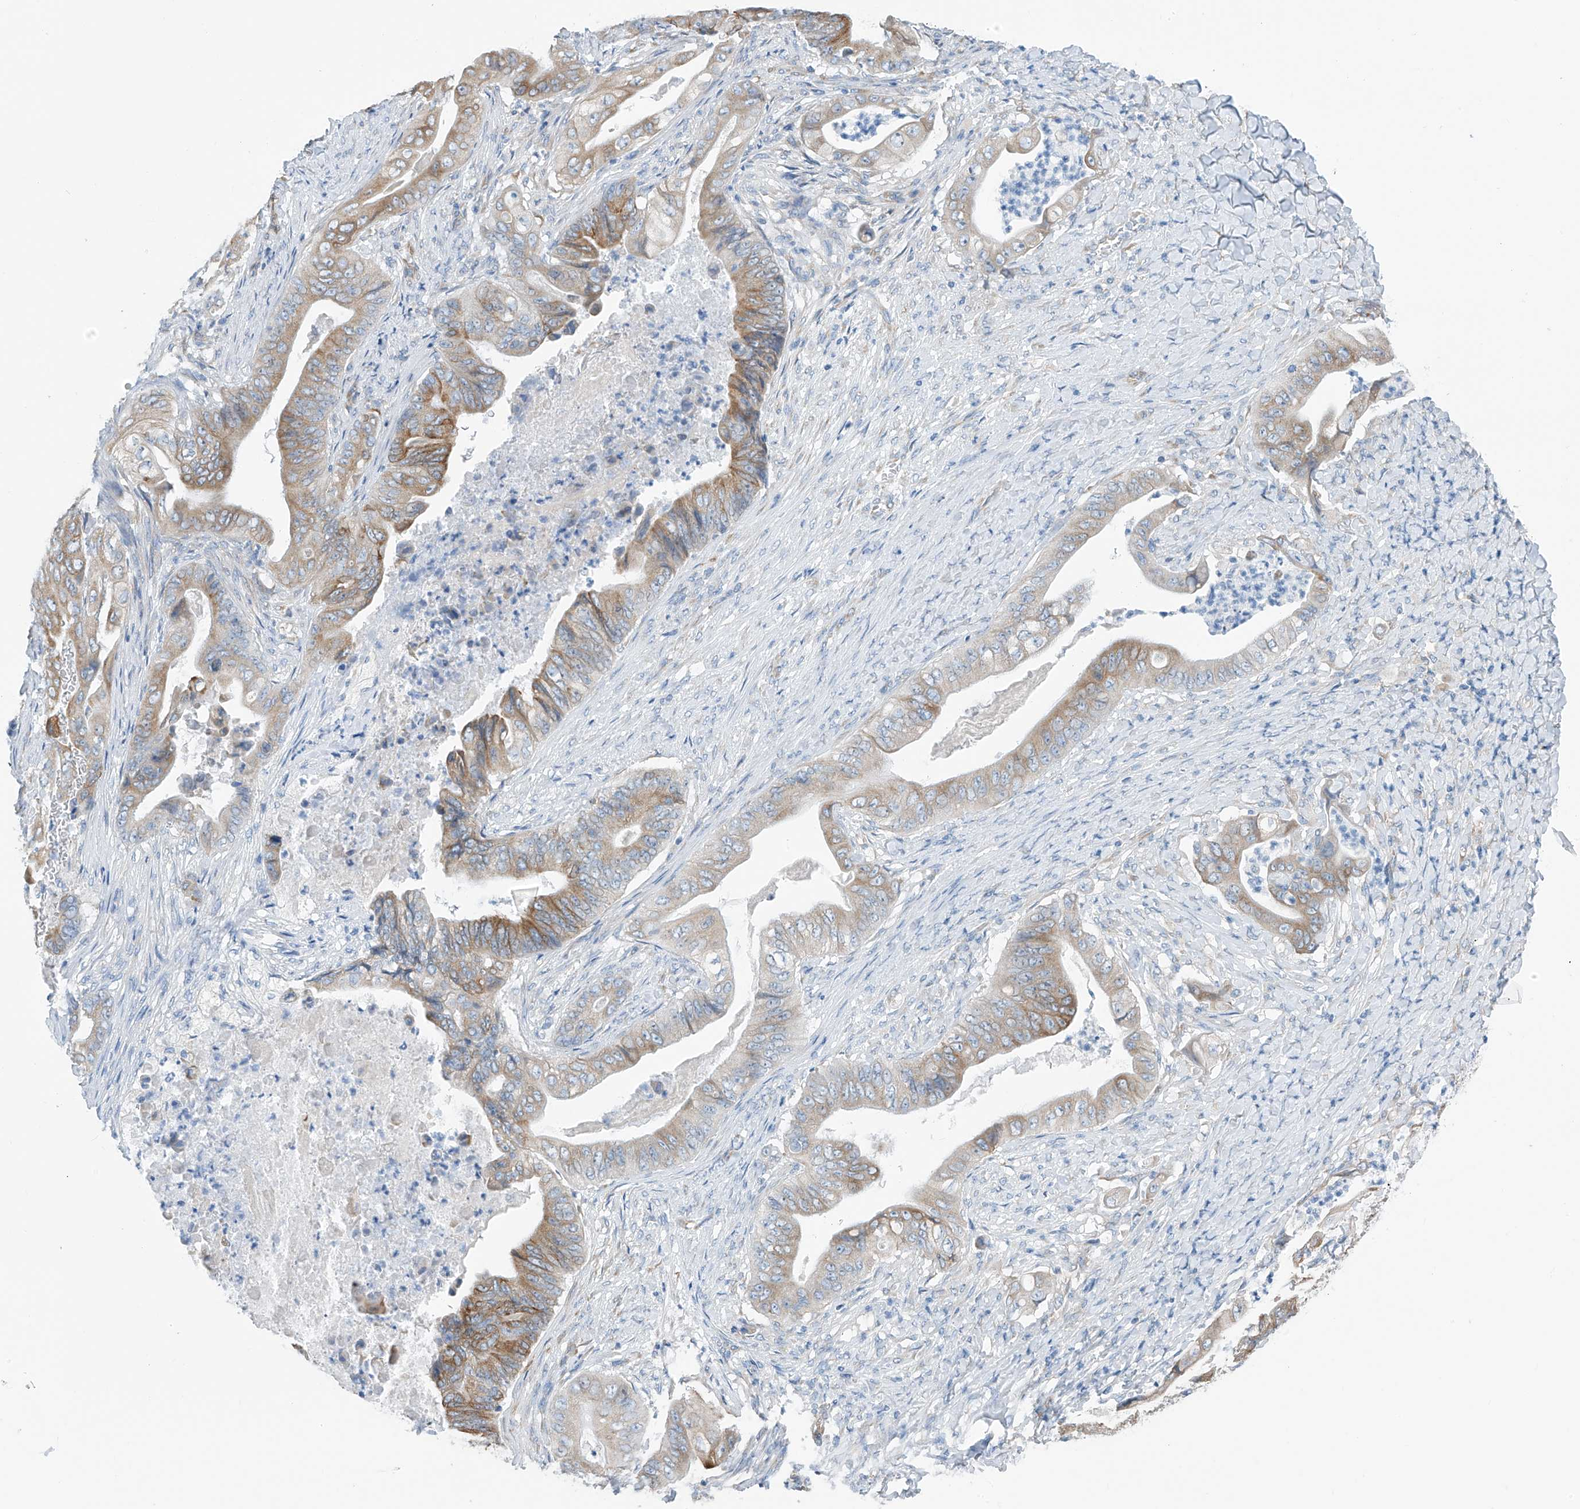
{"staining": {"intensity": "moderate", "quantity": "25%-75%", "location": "cytoplasmic/membranous"}, "tissue": "stomach cancer", "cell_type": "Tumor cells", "image_type": "cancer", "snomed": [{"axis": "morphology", "description": "Adenocarcinoma, NOS"}, {"axis": "topography", "description": "Stomach"}], "caption": "An image of human stomach adenocarcinoma stained for a protein exhibits moderate cytoplasmic/membranous brown staining in tumor cells.", "gene": "RCN2", "patient": {"sex": "female", "age": 73}}